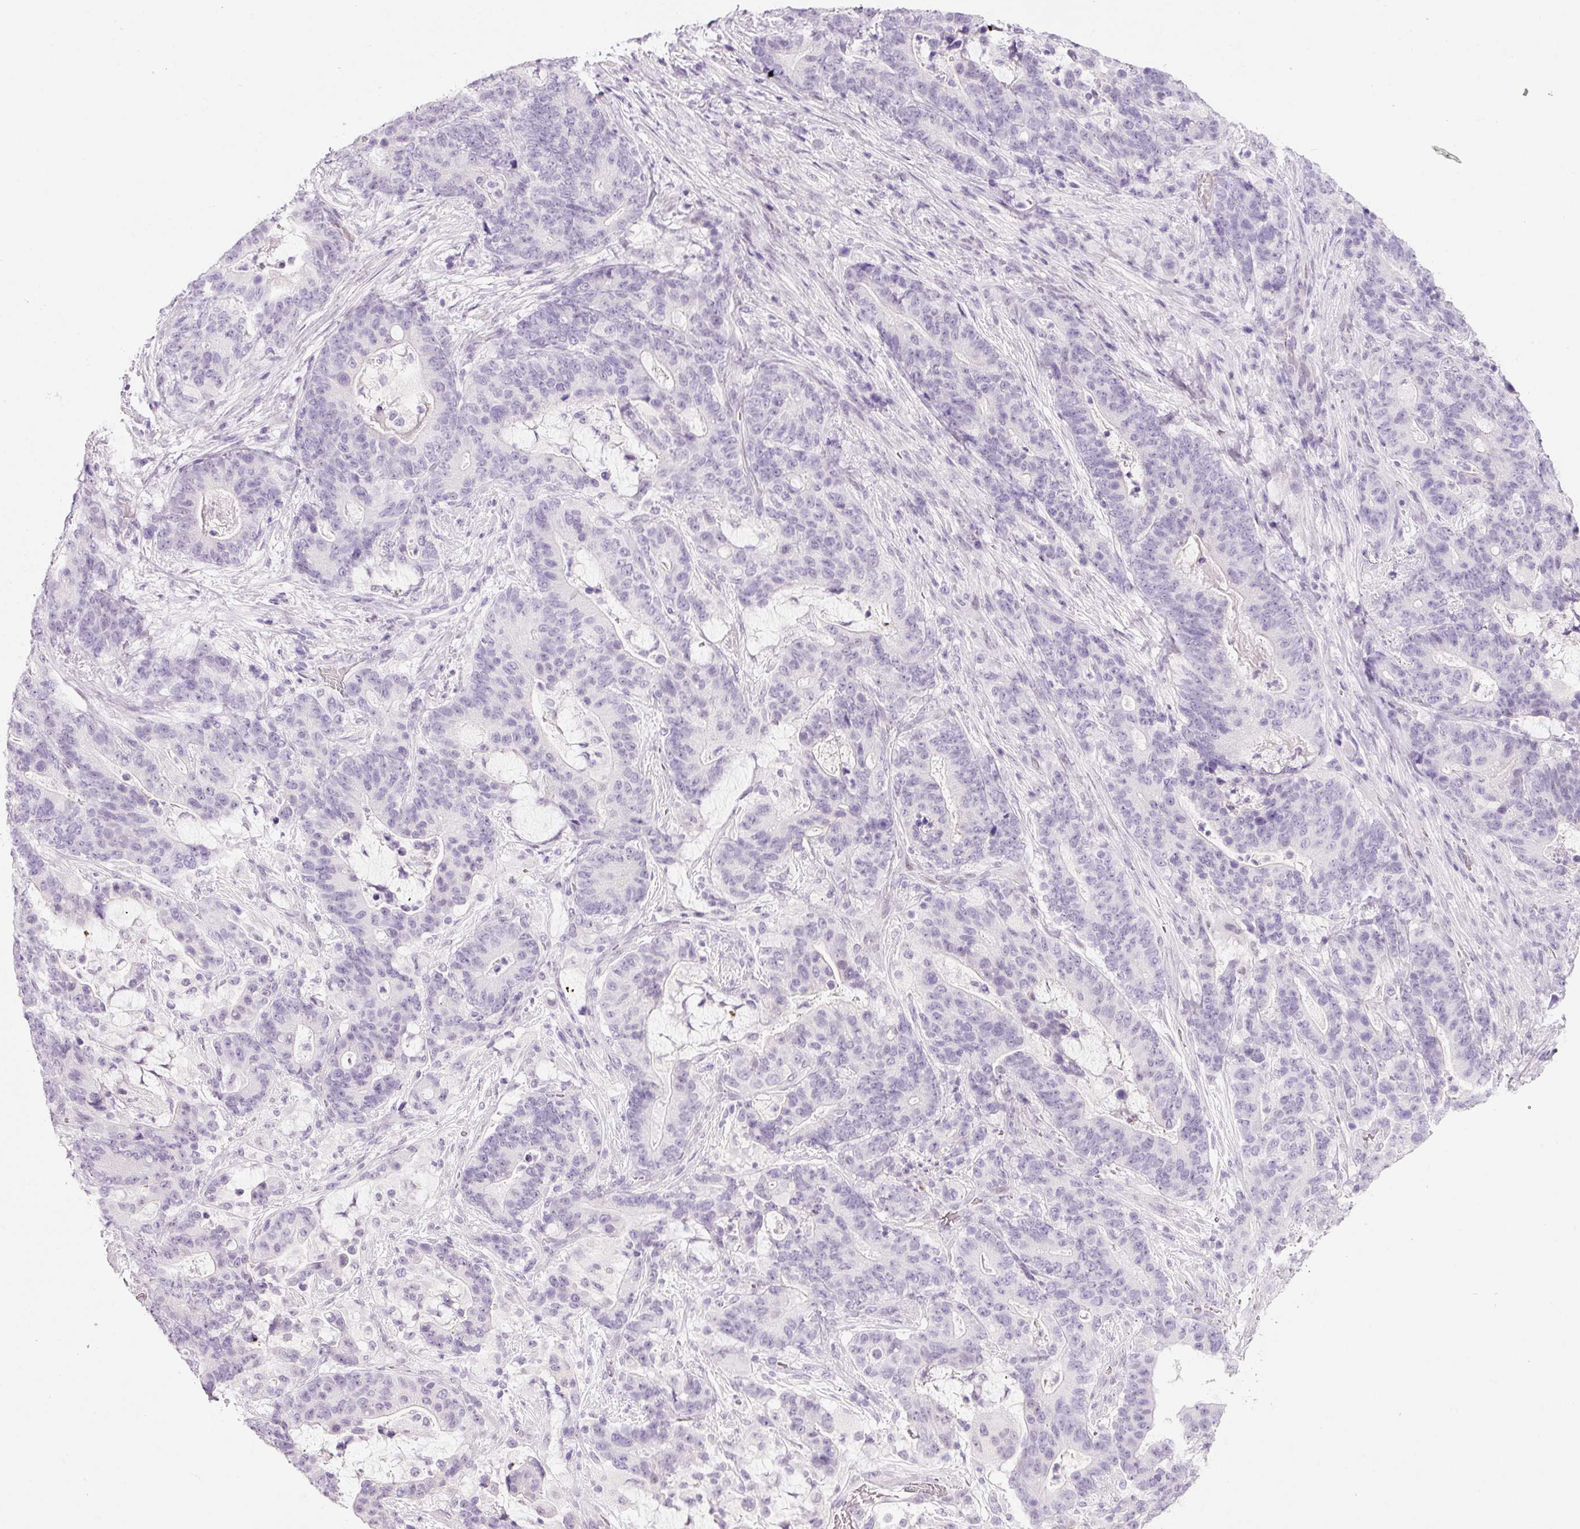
{"staining": {"intensity": "negative", "quantity": "none", "location": "none"}, "tissue": "stomach cancer", "cell_type": "Tumor cells", "image_type": "cancer", "snomed": [{"axis": "morphology", "description": "Normal tissue, NOS"}, {"axis": "morphology", "description": "Adenocarcinoma, NOS"}, {"axis": "topography", "description": "Stomach"}], "caption": "There is no significant expression in tumor cells of stomach cancer.", "gene": "ANKRD20A1", "patient": {"sex": "female", "age": 64}}